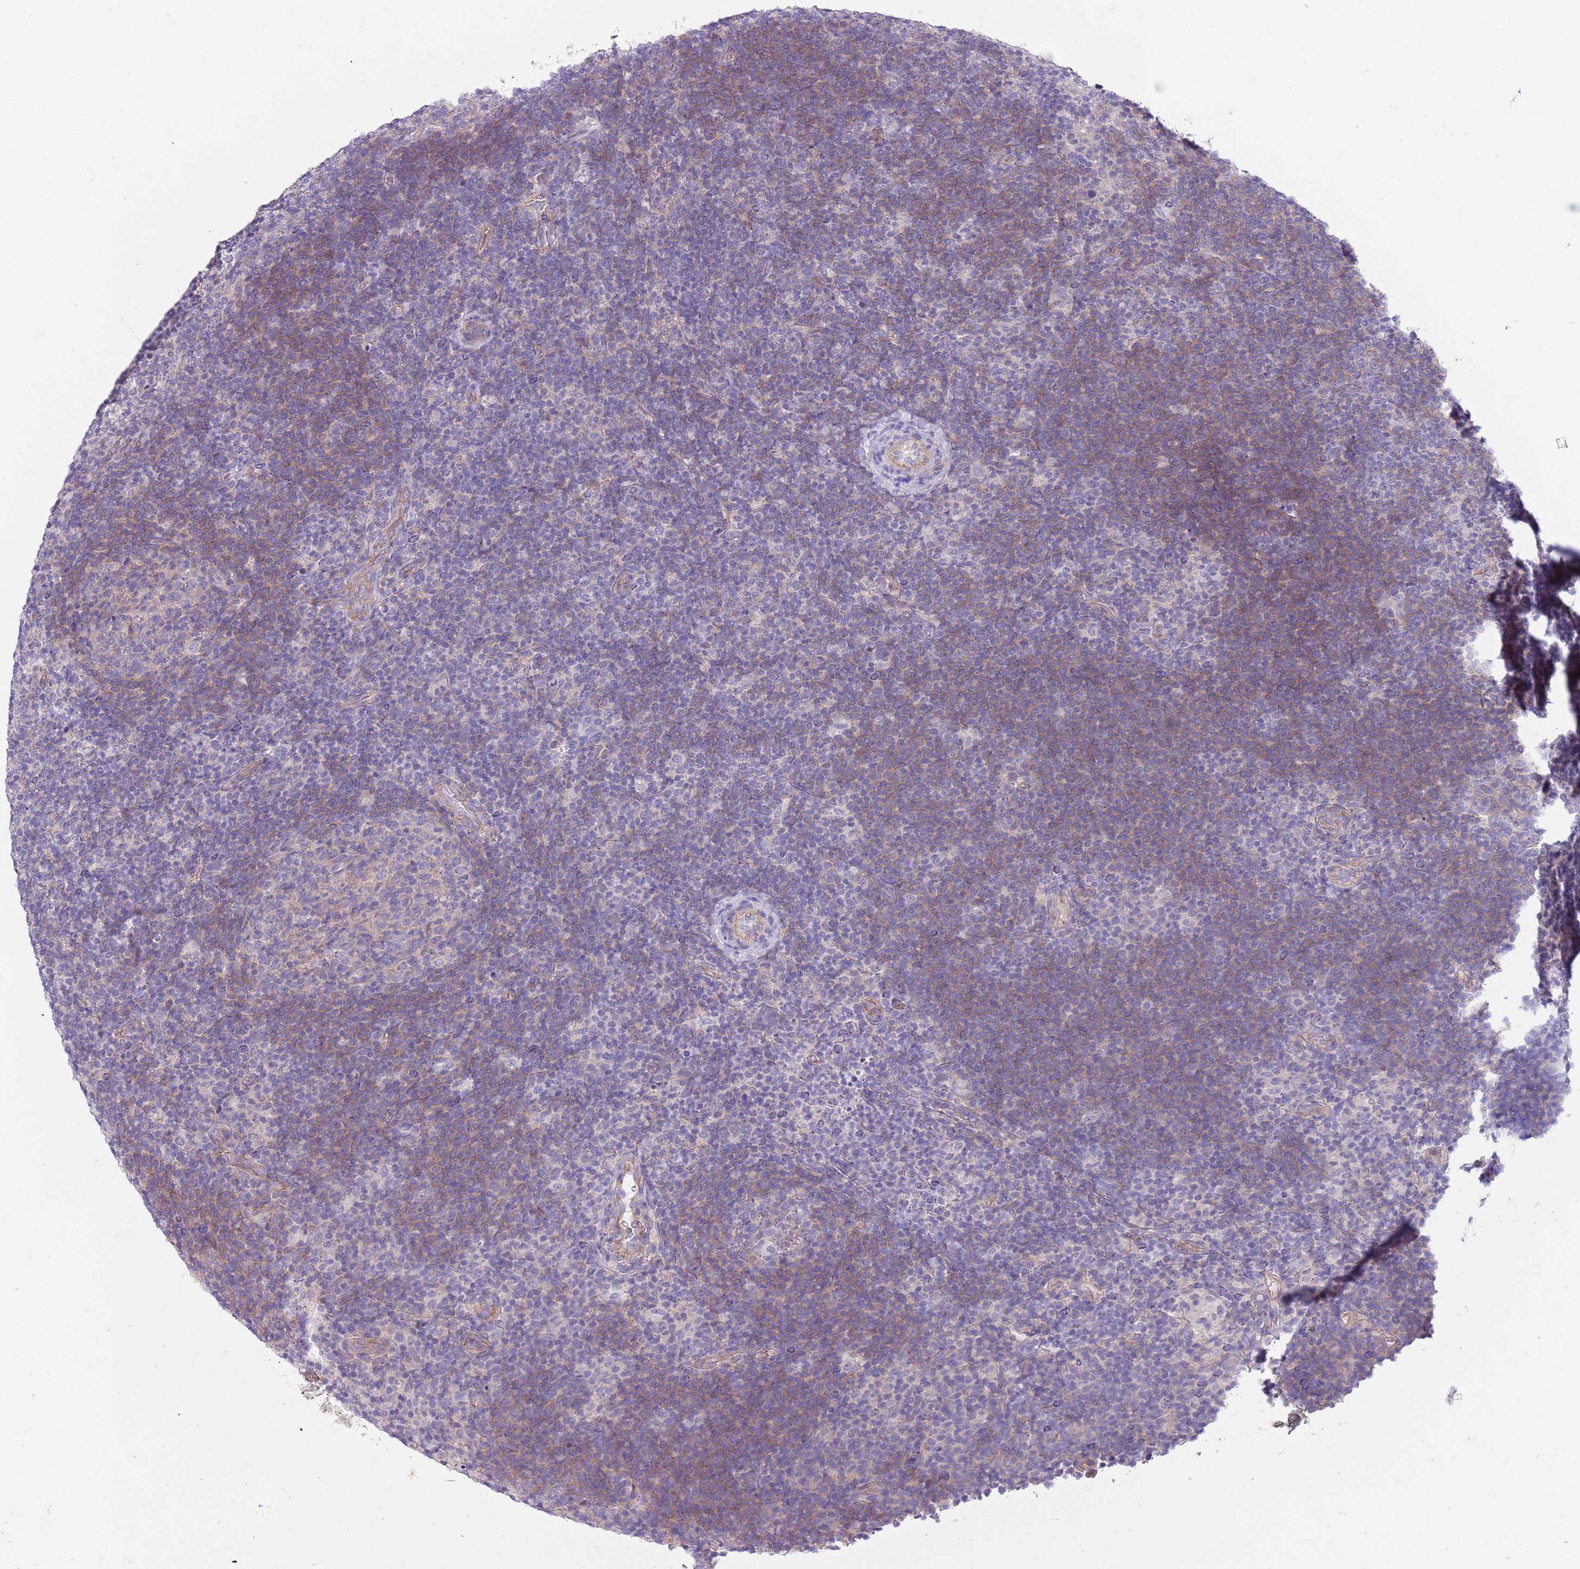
{"staining": {"intensity": "negative", "quantity": "none", "location": "none"}, "tissue": "lymphoma", "cell_type": "Tumor cells", "image_type": "cancer", "snomed": [{"axis": "morphology", "description": "Hodgkin's disease, NOS"}, {"axis": "topography", "description": "Lymph node"}], "caption": "Protein analysis of Hodgkin's disease reveals no significant expression in tumor cells.", "gene": "PARP8", "patient": {"sex": "female", "age": 57}}